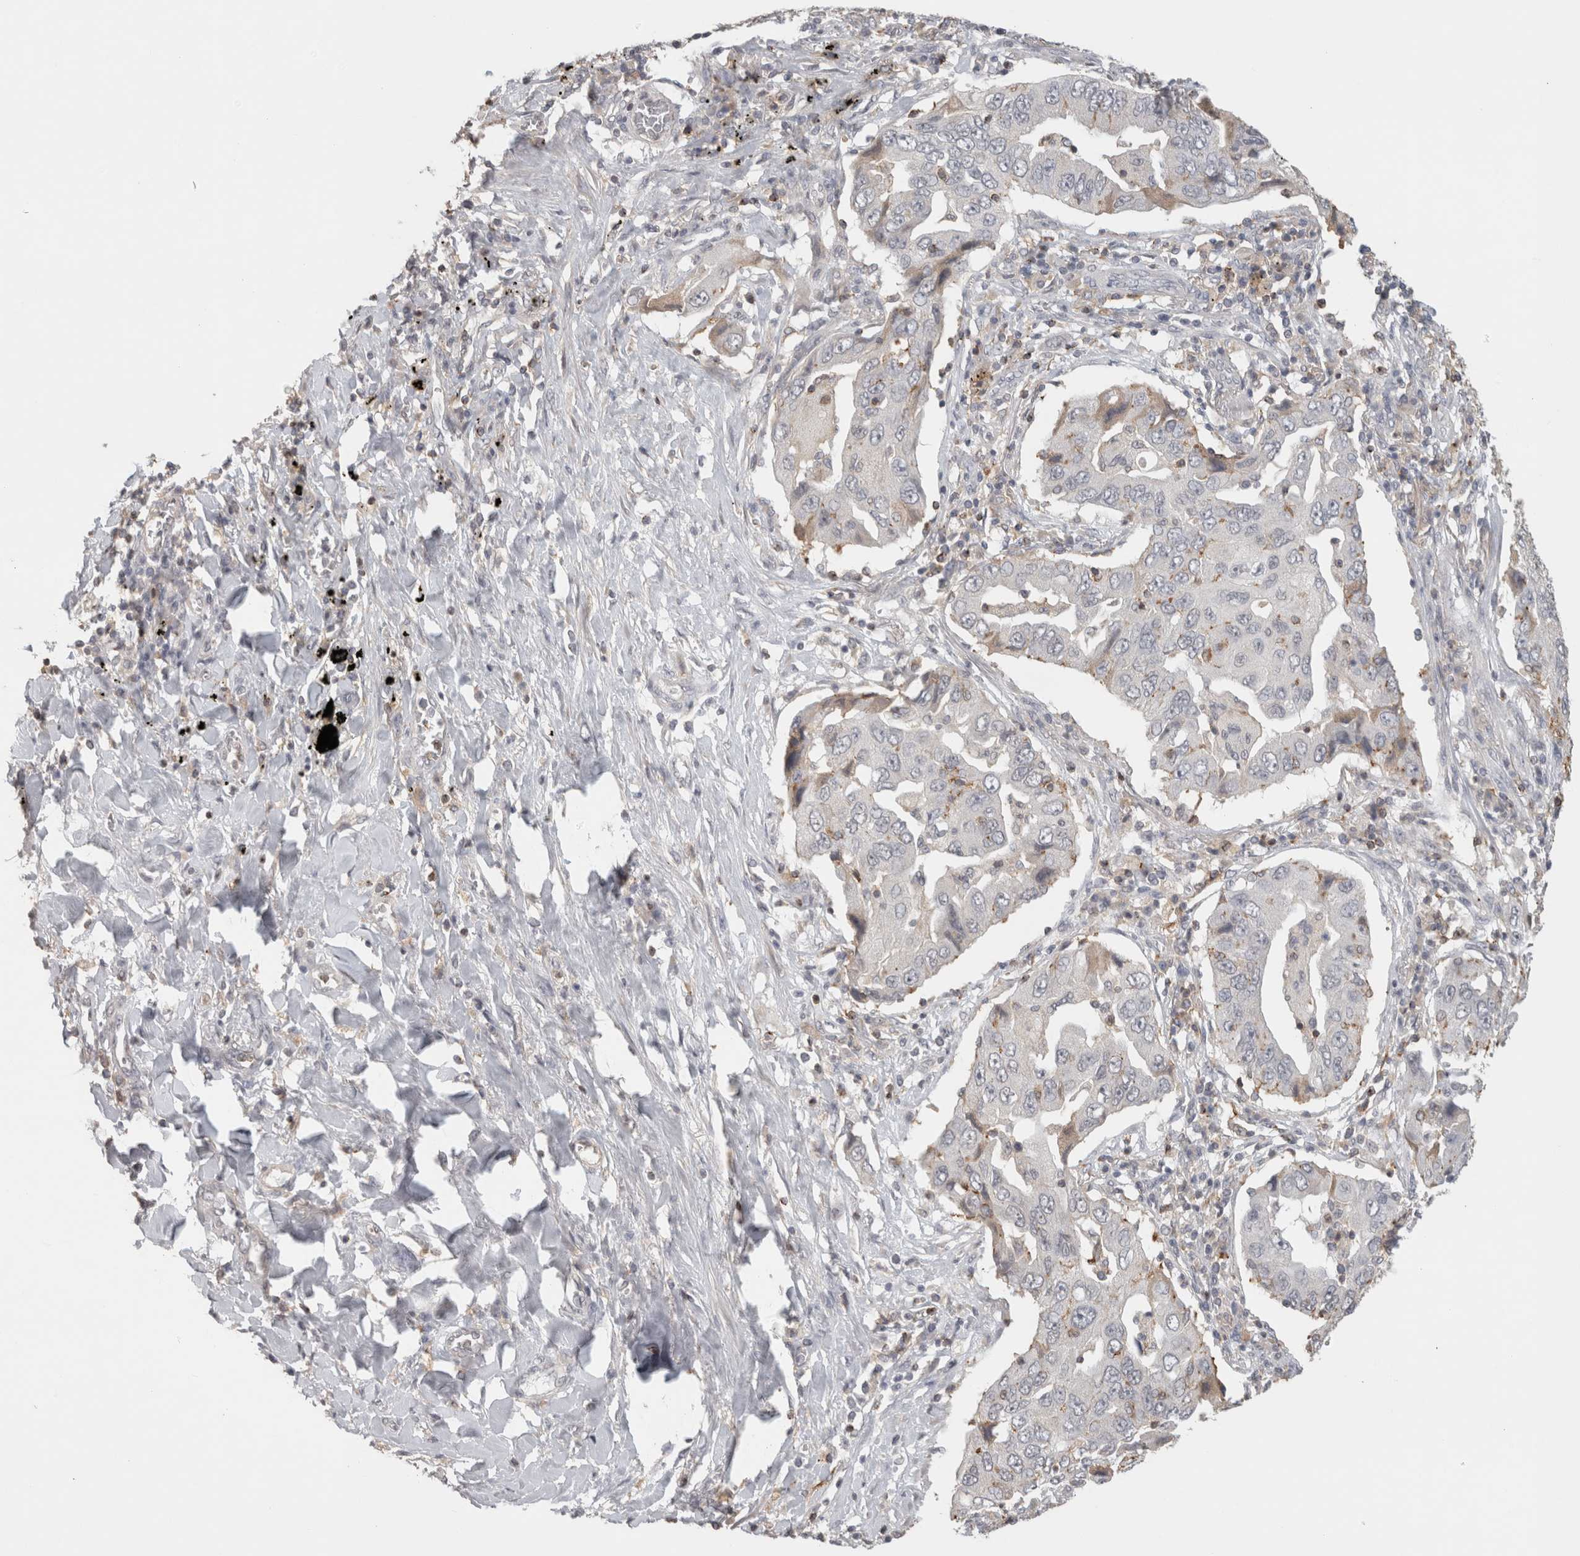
{"staining": {"intensity": "weak", "quantity": "<25%", "location": "cytoplasmic/membranous"}, "tissue": "lung cancer", "cell_type": "Tumor cells", "image_type": "cancer", "snomed": [{"axis": "morphology", "description": "Adenocarcinoma, NOS"}, {"axis": "topography", "description": "Lung"}], "caption": "Tumor cells show no significant positivity in lung adenocarcinoma.", "gene": "HAVCR2", "patient": {"sex": "female", "age": 65}}